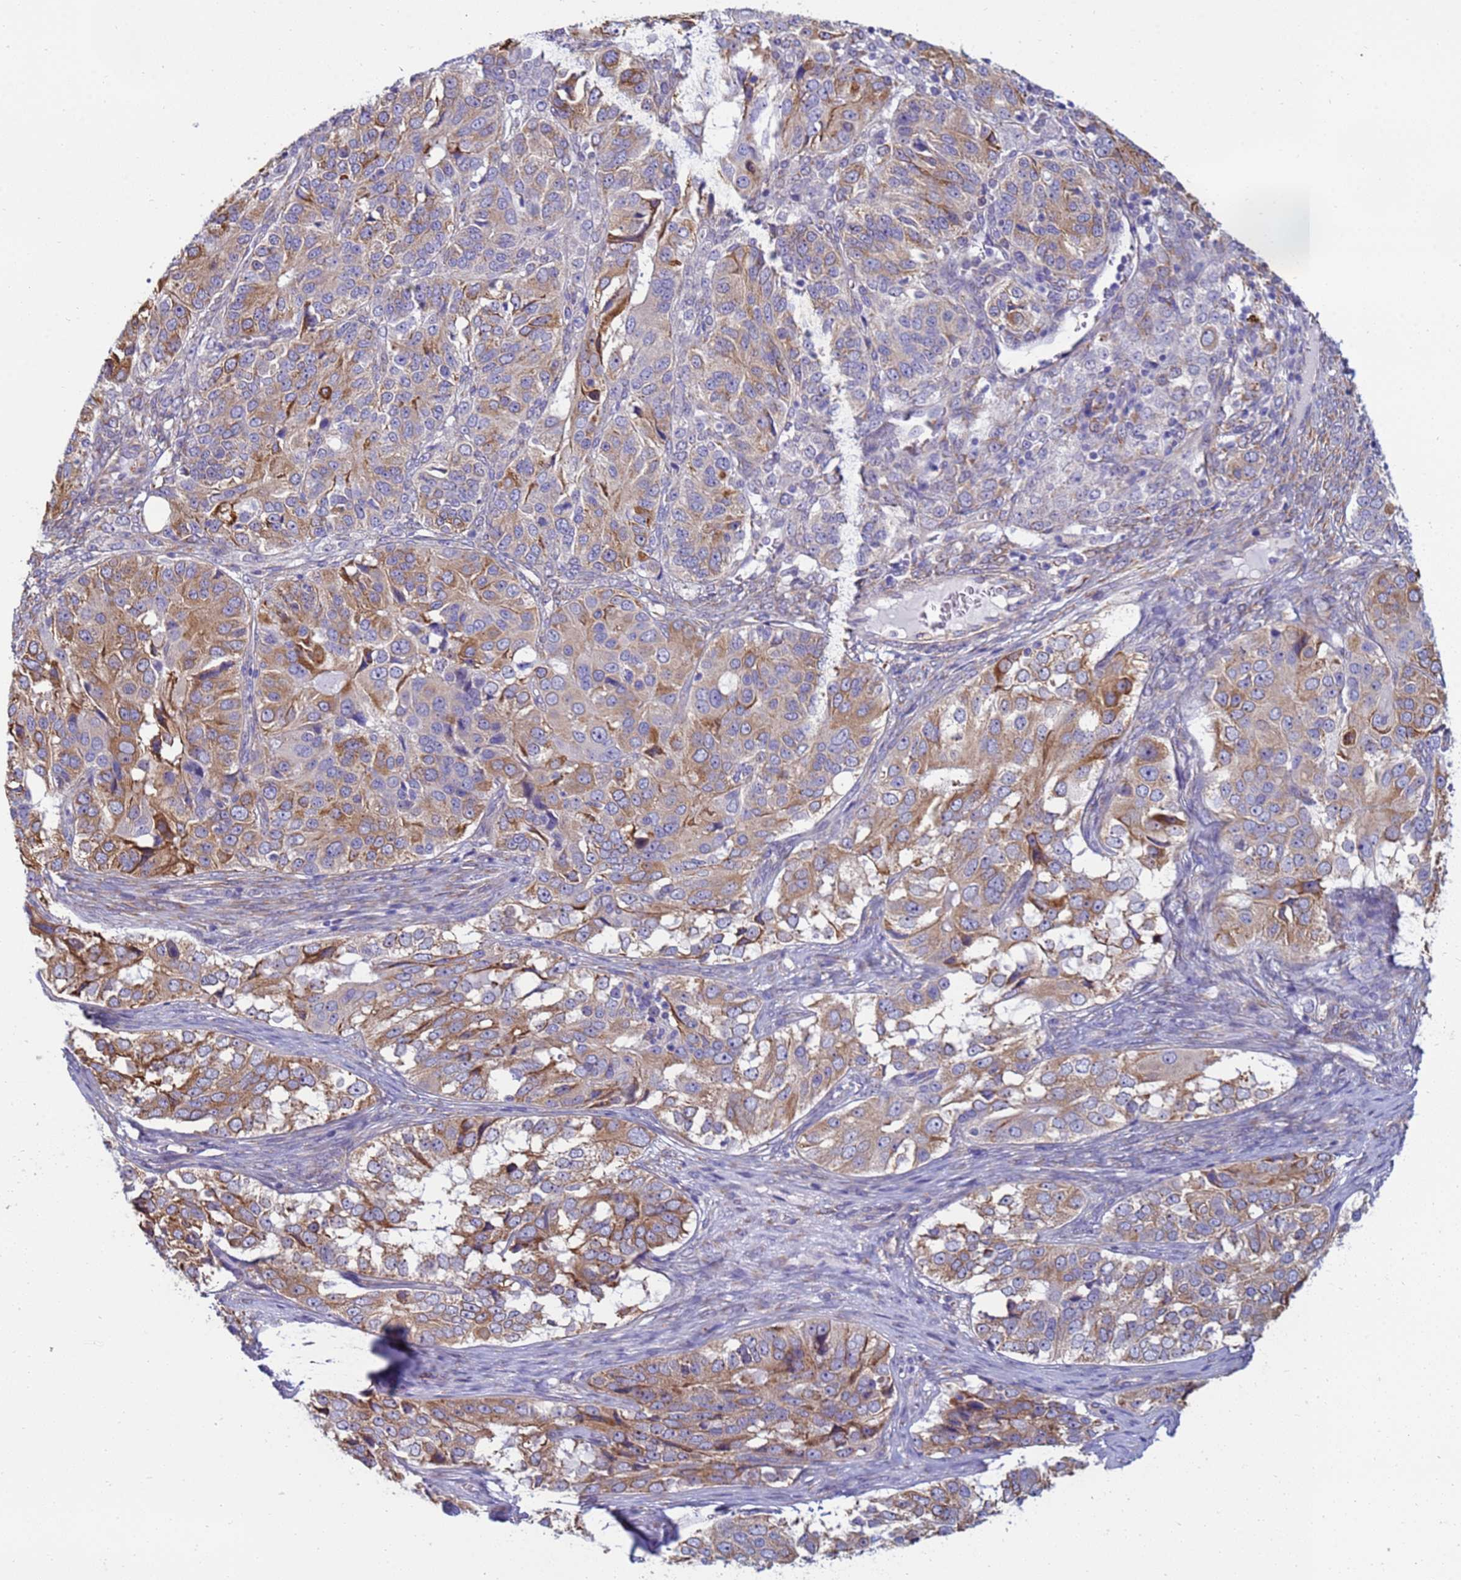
{"staining": {"intensity": "moderate", "quantity": "25%-75%", "location": "cytoplasmic/membranous"}, "tissue": "ovarian cancer", "cell_type": "Tumor cells", "image_type": "cancer", "snomed": [{"axis": "morphology", "description": "Carcinoma, endometroid"}, {"axis": "topography", "description": "Ovary"}], "caption": "Tumor cells demonstrate moderate cytoplasmic/membranous staining in approximately 25%-75% of cells in ovarian endometroid carcinoma.", "gene": "TRPC6", "patient": {"sex": "female", "age": 51}}